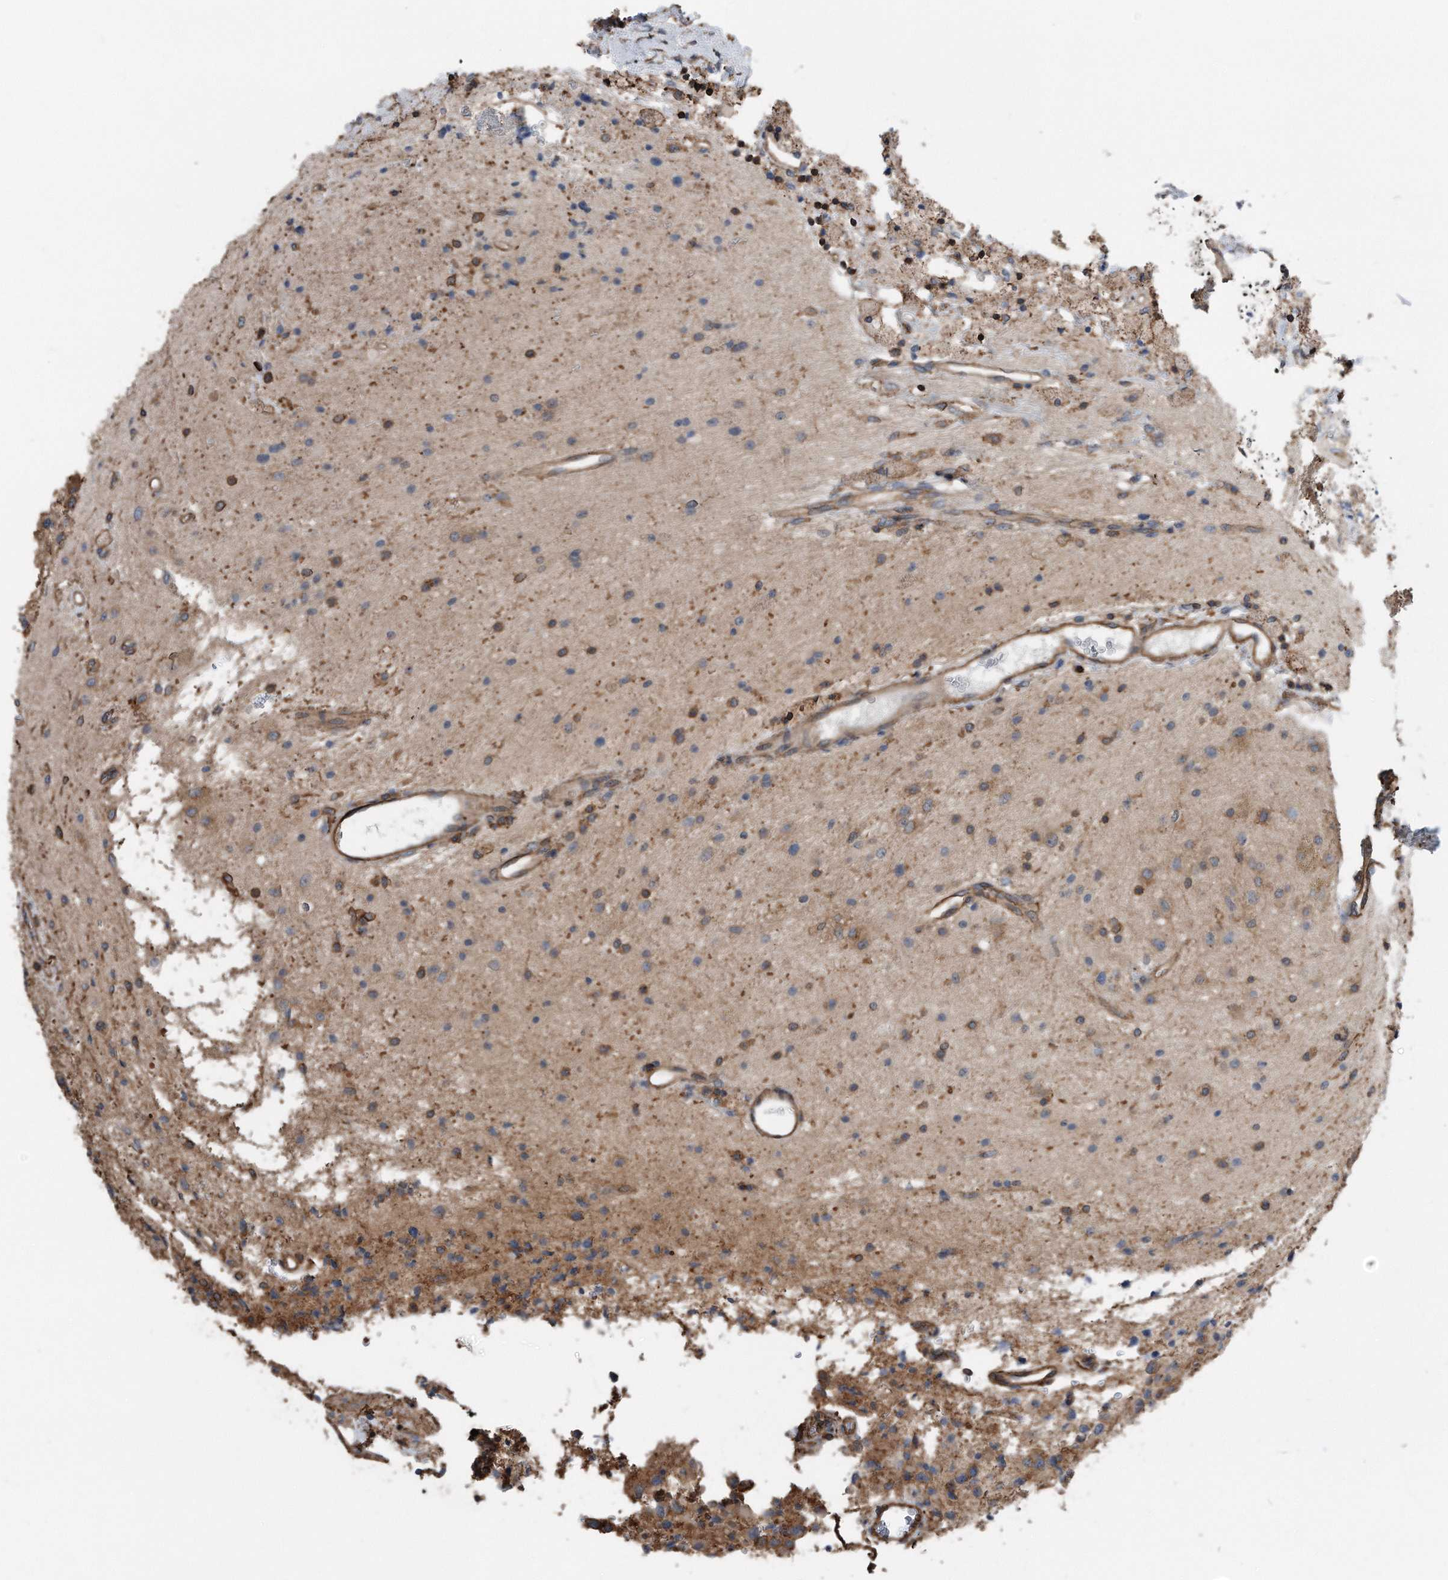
{"staining": {"intensity": "weak", "quantity": "25%-75%", "location": "cytoplasmic/membranous"}, "tissue": "glioma", "cell_type": "Tumor cells", "image_type": "cancer", "snomed": [{"axis": "morphology", "description": "Glioma, malignant, High grade"}, {"axis": "topography", "description": "Brain"}], "caption": "Immunohistochemical staining of glioma shows low levels of weak cytoplasmic/membranous protein expression in approximately 25%-75% of tumor cells.", "gene": "RSPO3", "patient": {"sex": "male", "age": 34}}